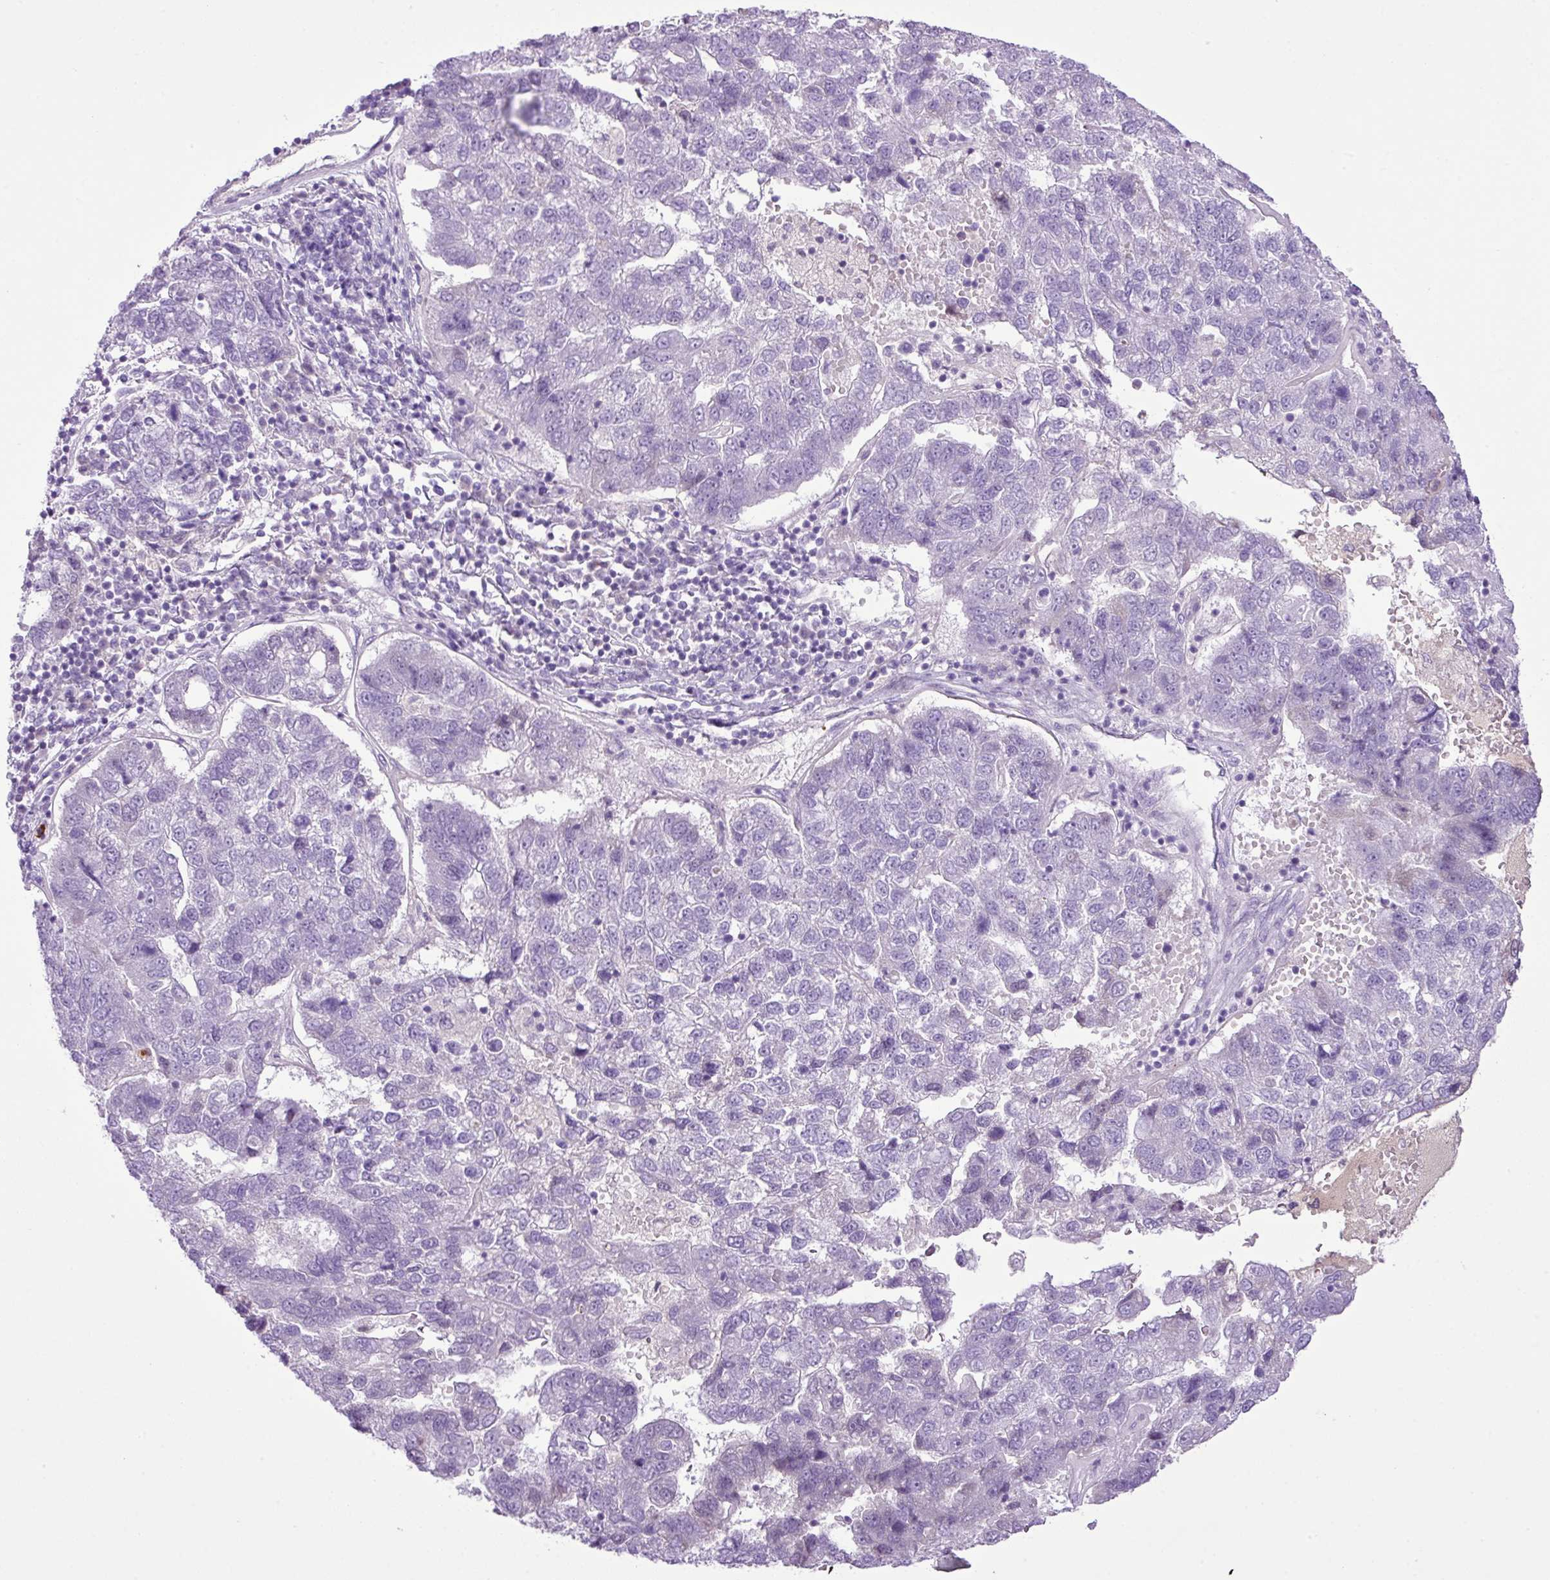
{"staining": {"intensity": "negative", "quantity": "none", "location": "none"}, "tissue": "pancreatic cancer", "cell_type": "Tumor cells", "image_type": "cancer", "snomed": [{"axis": "morphology", "description": "Adenocarcinoma, NOS"}, {"axis": "topography", "description": "Pancreas"}], "caption": "Histopathology image shows no significant protein staining in tumor cells of pancreatic adenocarcinoma.", "gene": "HTR3E", "patient": {"sex": "female", "age": 61}}